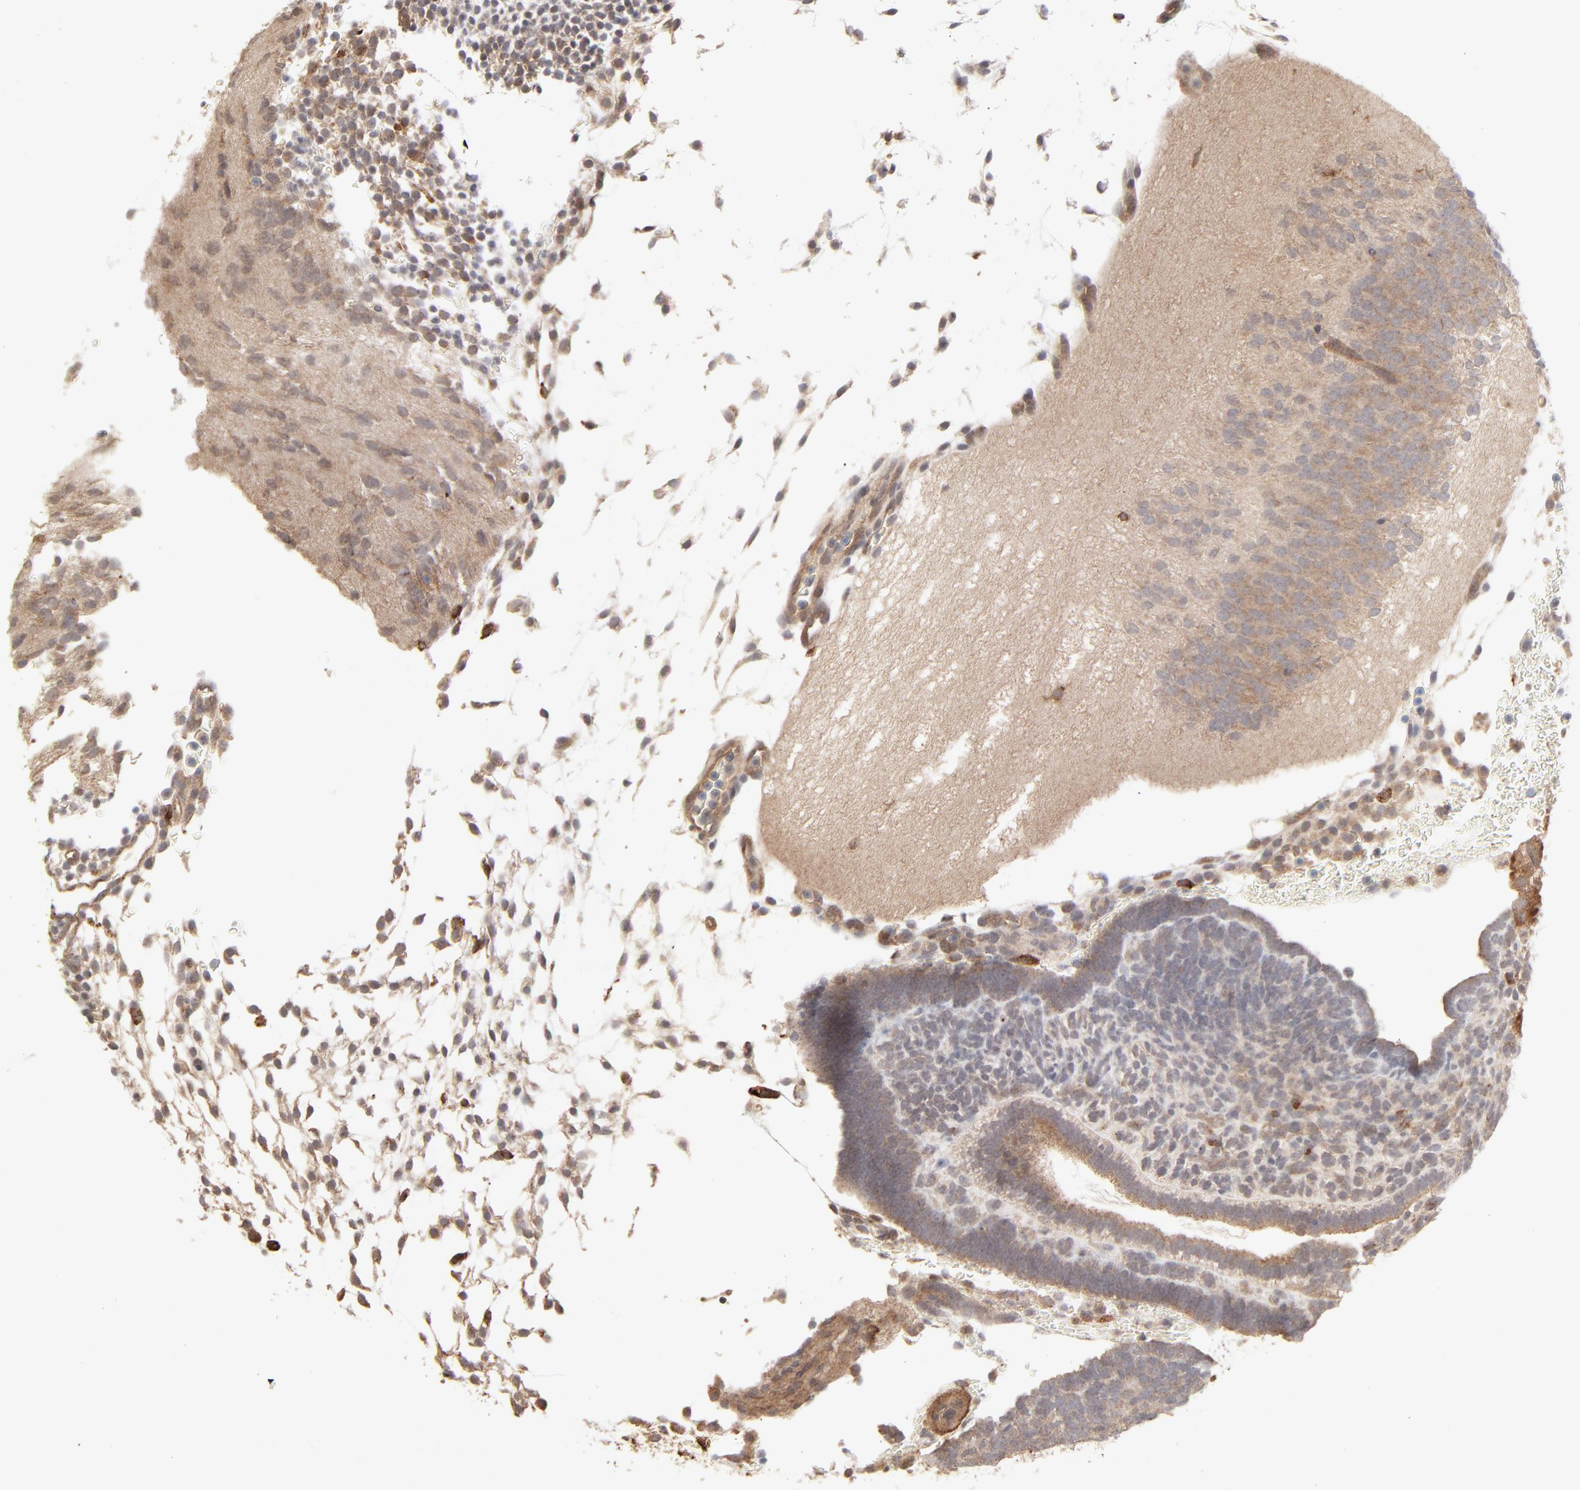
{"staining": {"intensity": "moderate", "quantity": ">75%", "location": "cytoplasmic/membranous"}, "tissue": "placenta", "cell_type": "Decidual cells", "image_type": "normal", "snomed": [{"axis": "morphology", "description": "Normal tissue, NOS"}, {"axis": "topography", "description": "Placenta"}], "caption": "The image displays immunohistochemical staining of benign placenta. There is moderate cytoplasmic/membranous staining is identified in approximately >75% of decidual cells. The staining is performed using DAB brown chromogen to label protein expression. The nuclei are counter-stained blue using hematoxylin.", "gene": "RAB5C", "patient": {"sex": "female", "age": 19}}